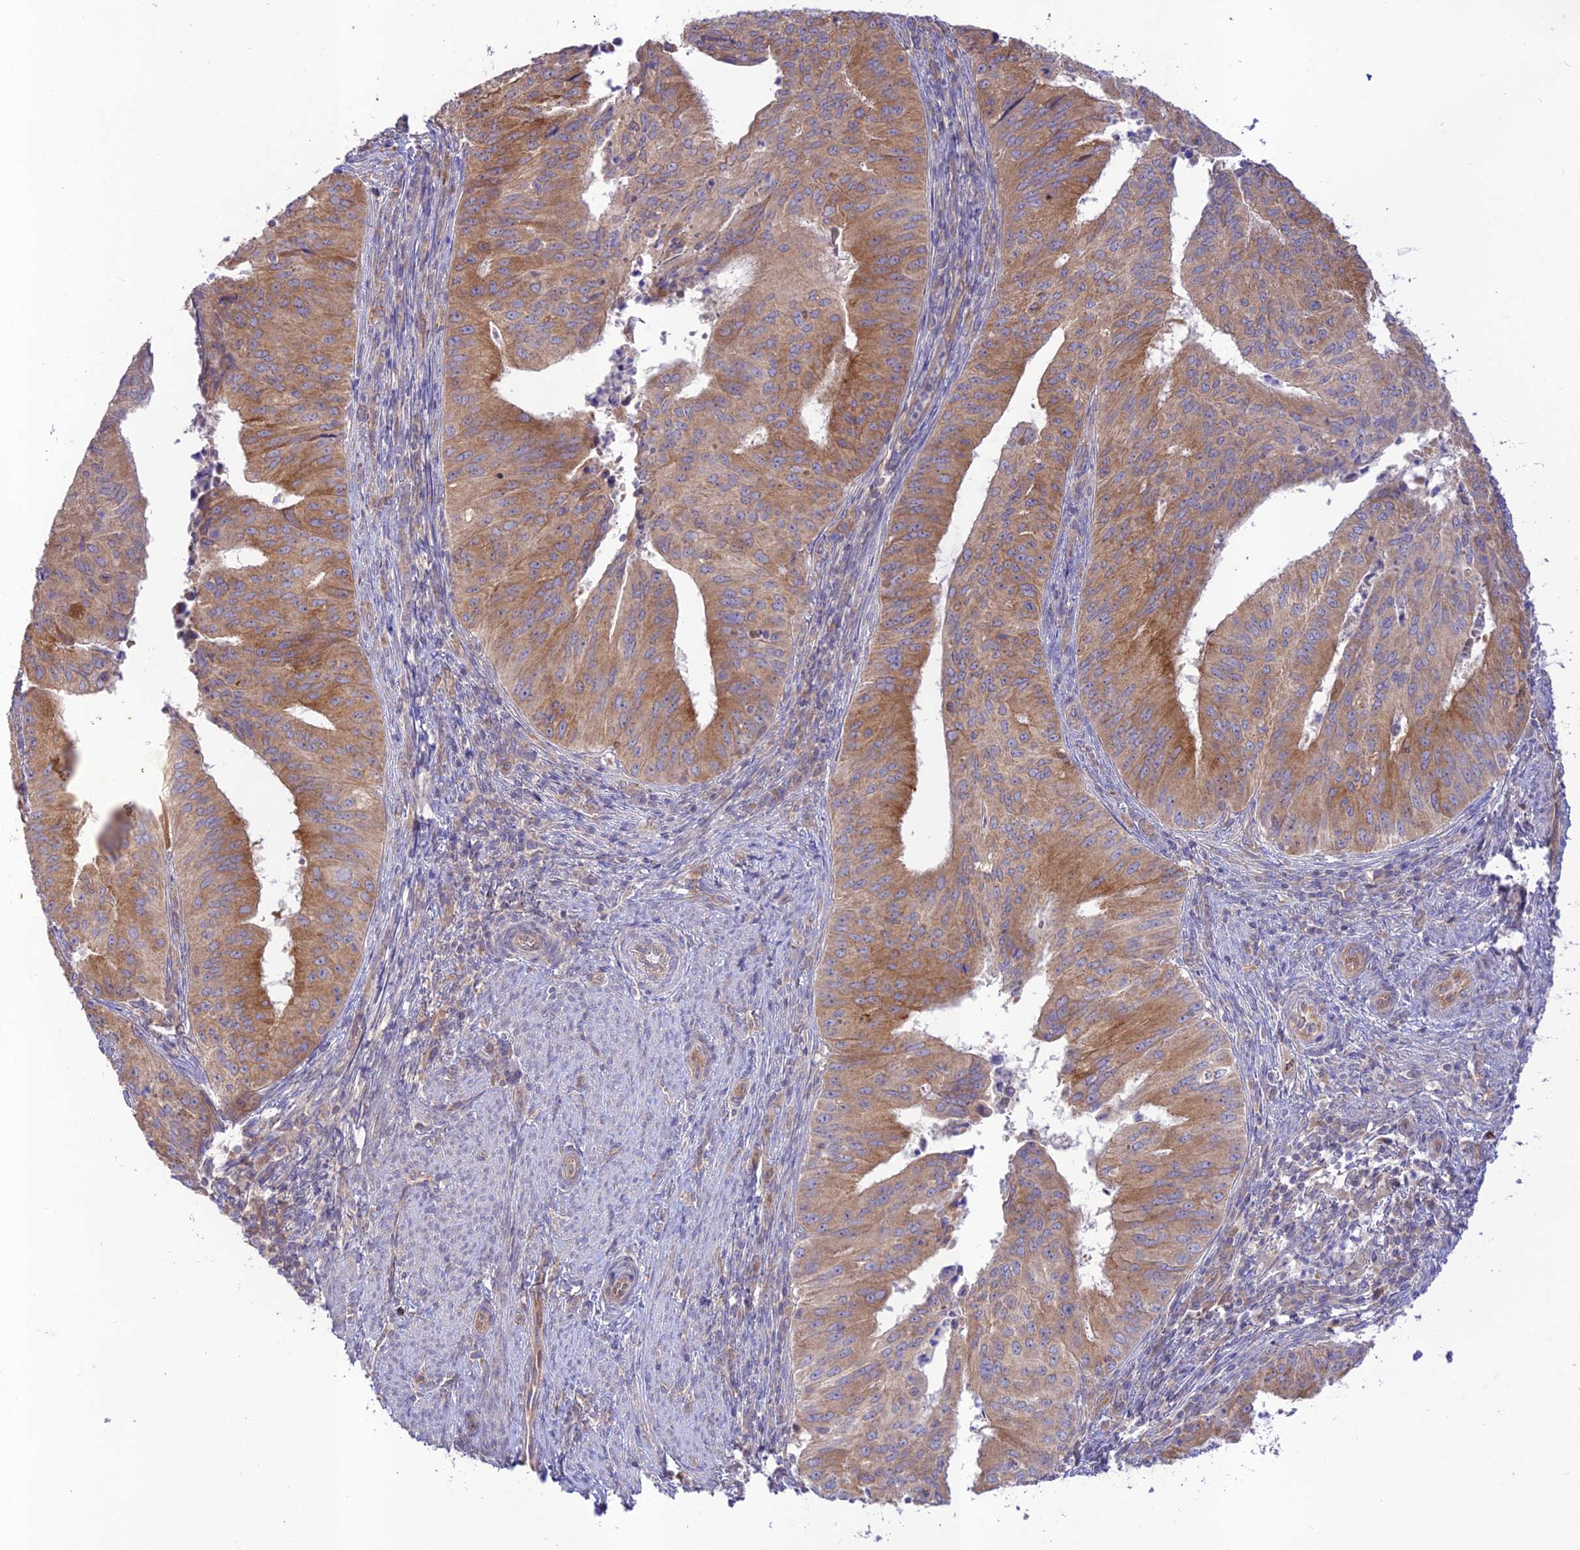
{"staining": {"intensity": "moderate", "quantity": ">75%", "location": "cytoplasmic/membranous"}, "tissue": "endometrial cancer", "cell_type": "Tumor cells", "image_type": "cancer", "snomed": [{"axis": "morphology", "description": "Adenocarcinoma, NOS"}, {"axis": "topography", "description": "Endometrium"}], "caption": "Endometrial cancer (adenocarcinoma) was stained to show a protein in brown. There is medium levels of moderate cytoplasmic/membranous expression in about >75% of tumor cells.", "gene": "TMEM259", "patient": {"sex": "female", "age": 50}}